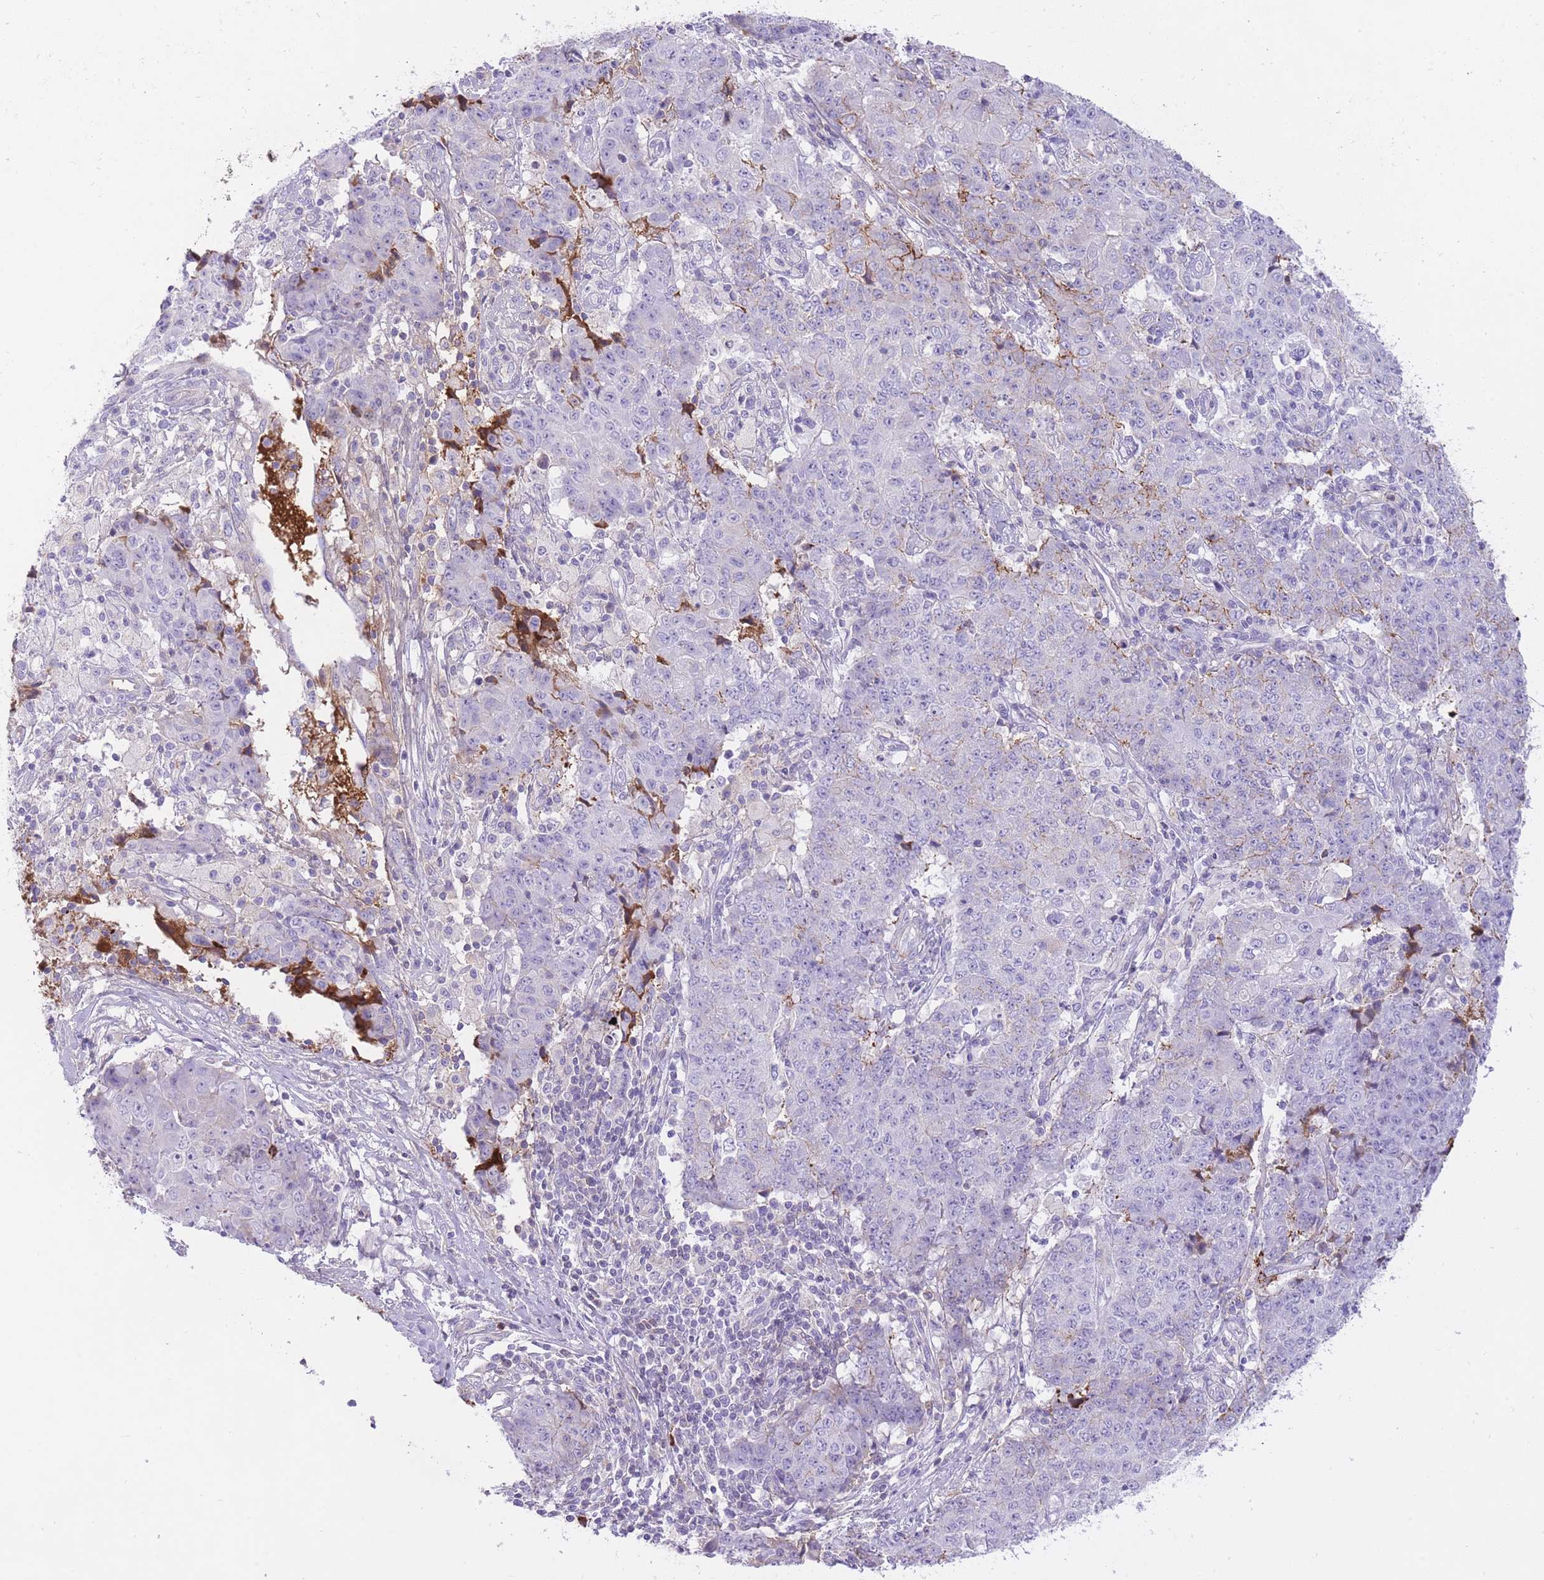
{"staining": {"intensity": "negative", "quantity": "none", "location": "none"}, "tissue": "ovarian cancer", "cell_type": "Tumor cells", "image_type": "cancer", "snomed": [{"axis": "morphology", "description": "Carcinoma, endometroid"}, {"axis": "topography", "description": "Ovary"}], "caption": "Immunohistochemistry histopathology image of endometroid carcinoma (ovarian) stained for a protein (brown), which shows no expression in tumor cells.", "gene": "HRG", "patient": {"sex": "female", "age": 42}}